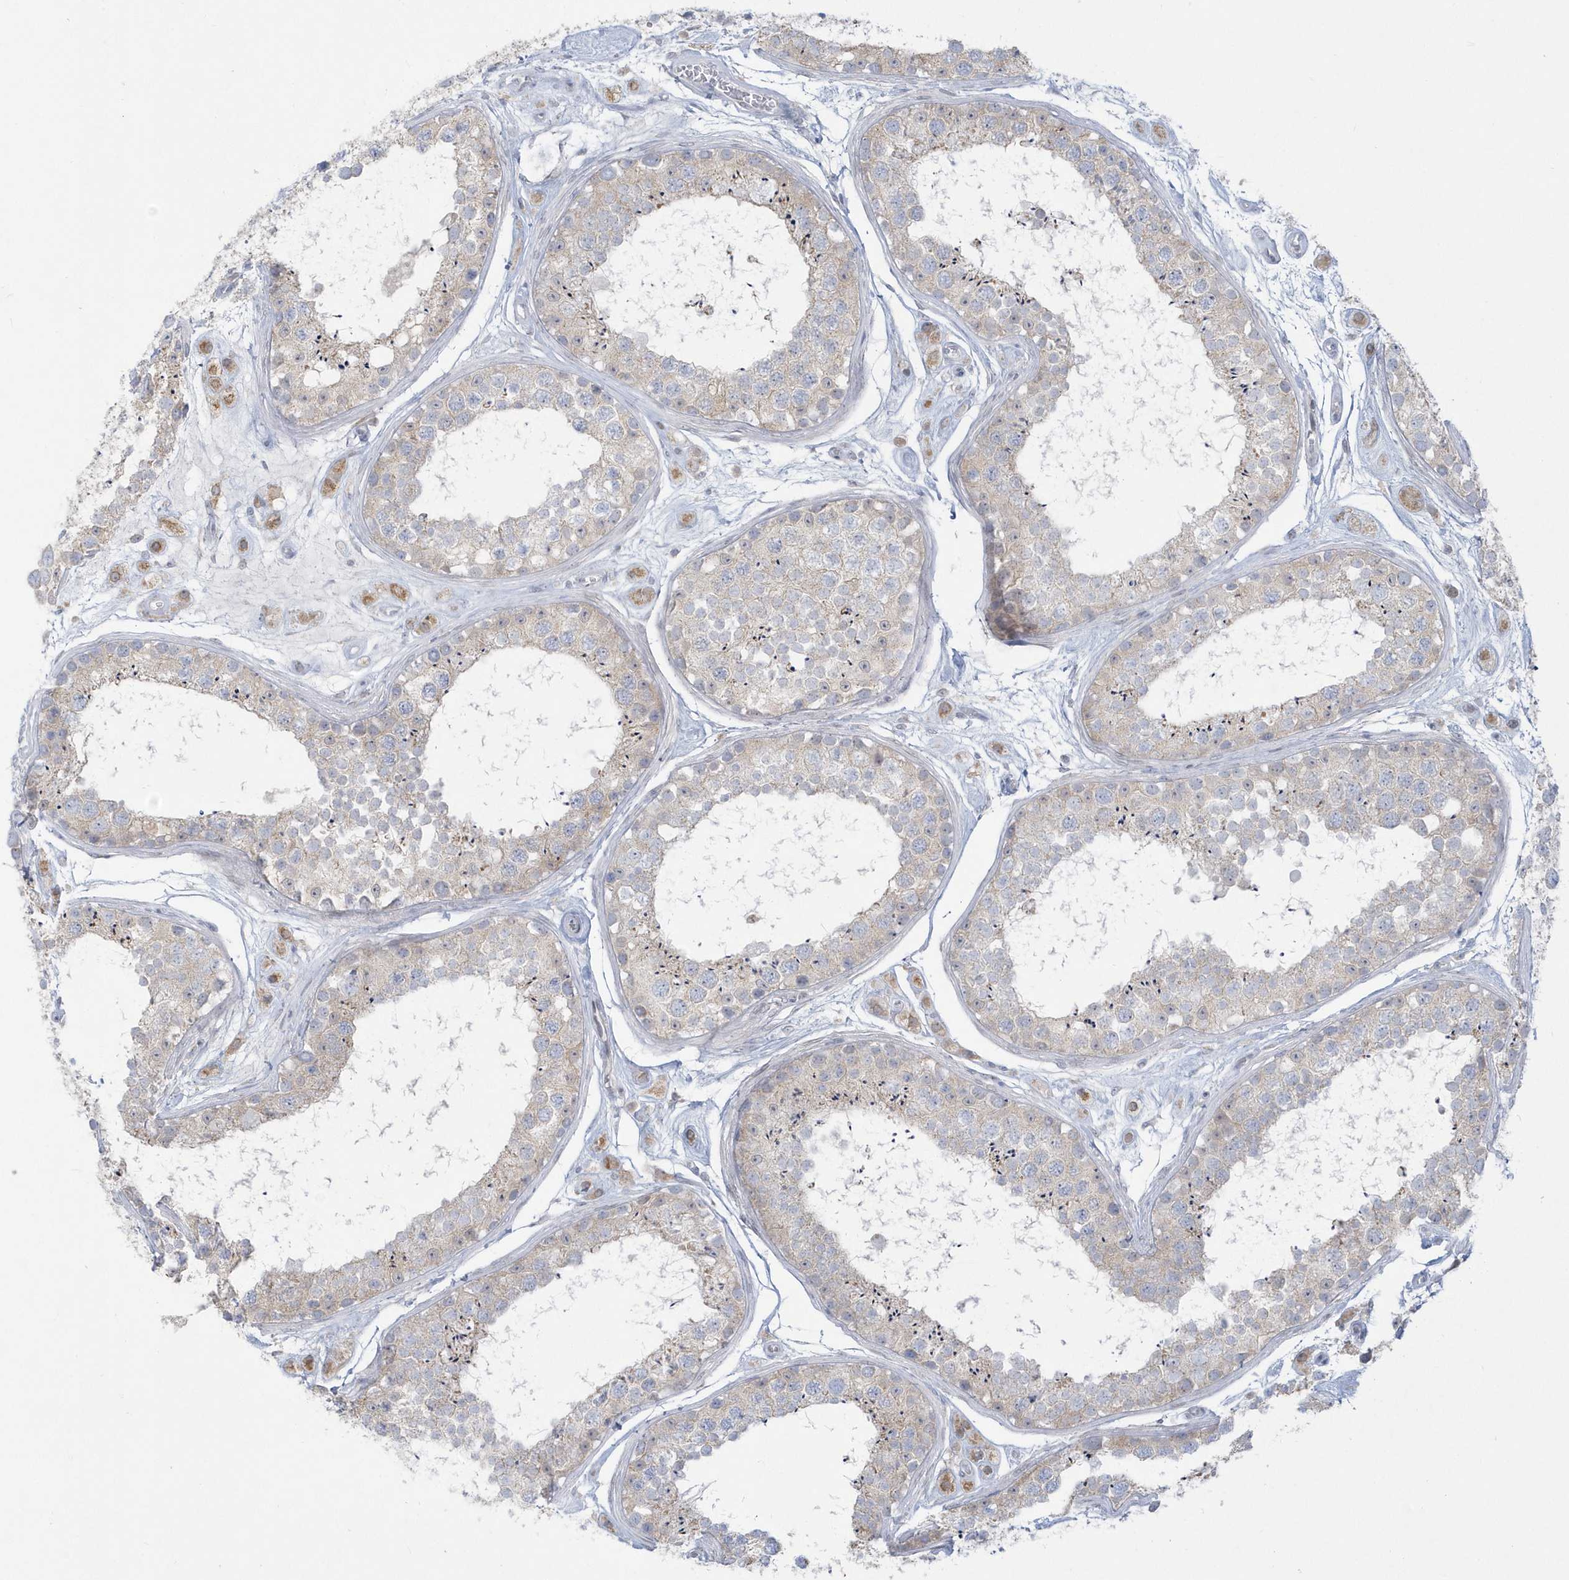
{"staining": {"intensity": "weak", "quantity": "<25%", "location": "cytoplasmic/membranous"}, "tissue": "testis", "cell_type": "Cells in seminiferous ducts", "image_type": "normal", "snomed": [{"axis": "morphology", "description": "Normal tissue, NOS"}, {"axis": "topography", "description": "Testis"}], "caption": "Immunohistochemistry (IHC) micrograph of benign testis: human testis stained with DAB (3,3'-diaminobenzidine) reveals no significant protein staining in cells in seminiferous ducts.", "gene": "PCBD1", "patient": {"sex": "male", "age": 25}}